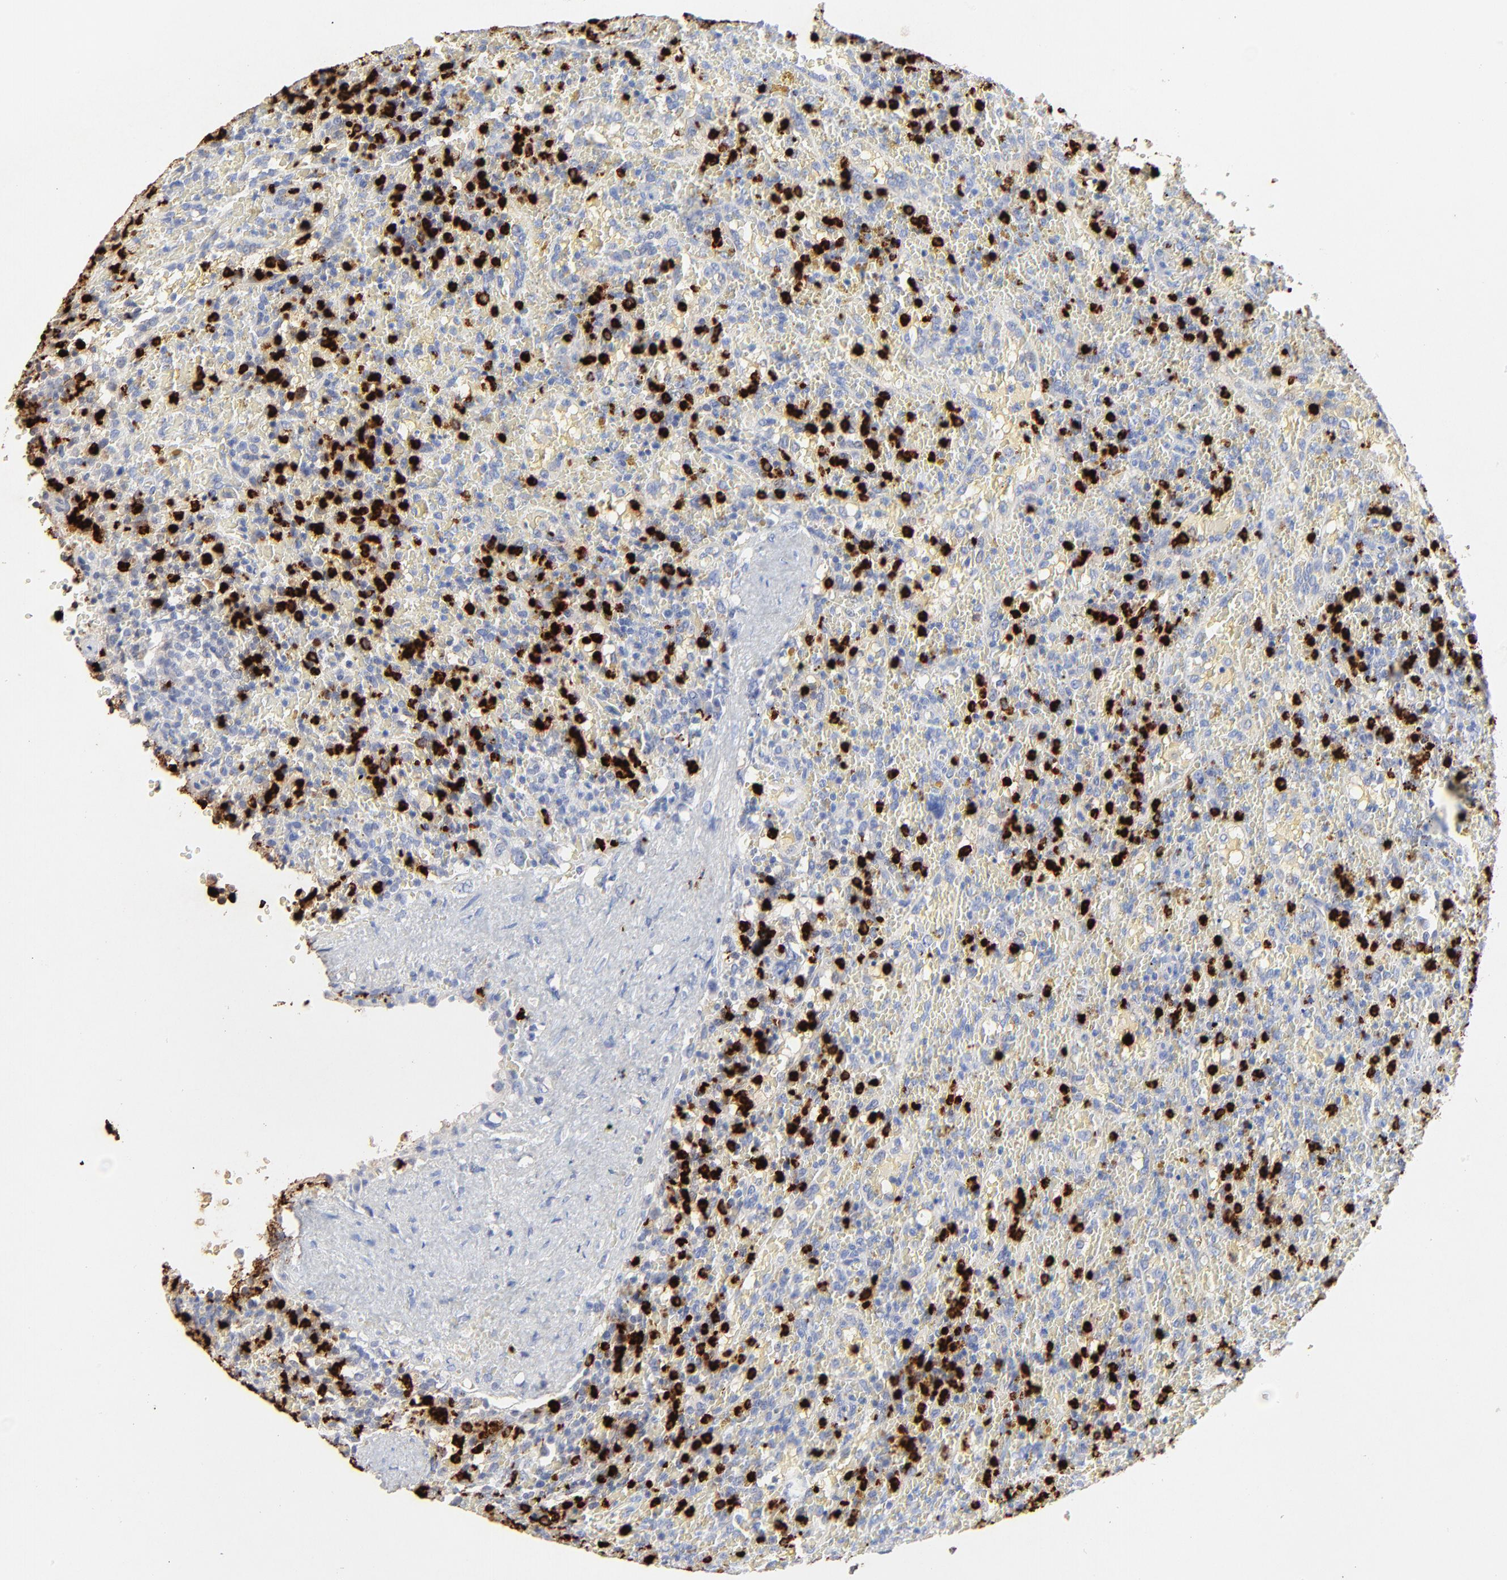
{"staining": {"intensity": "negative", "quantity": "none", "location": "none"}, "tissue": "lymphoma", "cell_type": "Tumor cells", "image_type": "cancer", "snomed": [{"axis": "morphology", "description": "Malignant lymphoma, non-Hodgkin's type, High grade"}, {"axis": "topography", "description": "Spleen"}, {"axis": "topography", "description": "Lymph node"}], "caption": "There is no significant positivity in tumor cells of malignant lymphoma, non-Hodgkin's type (high-grade).", "gene": "LCN2", "patient": {"sex": "female", "age": 70}}